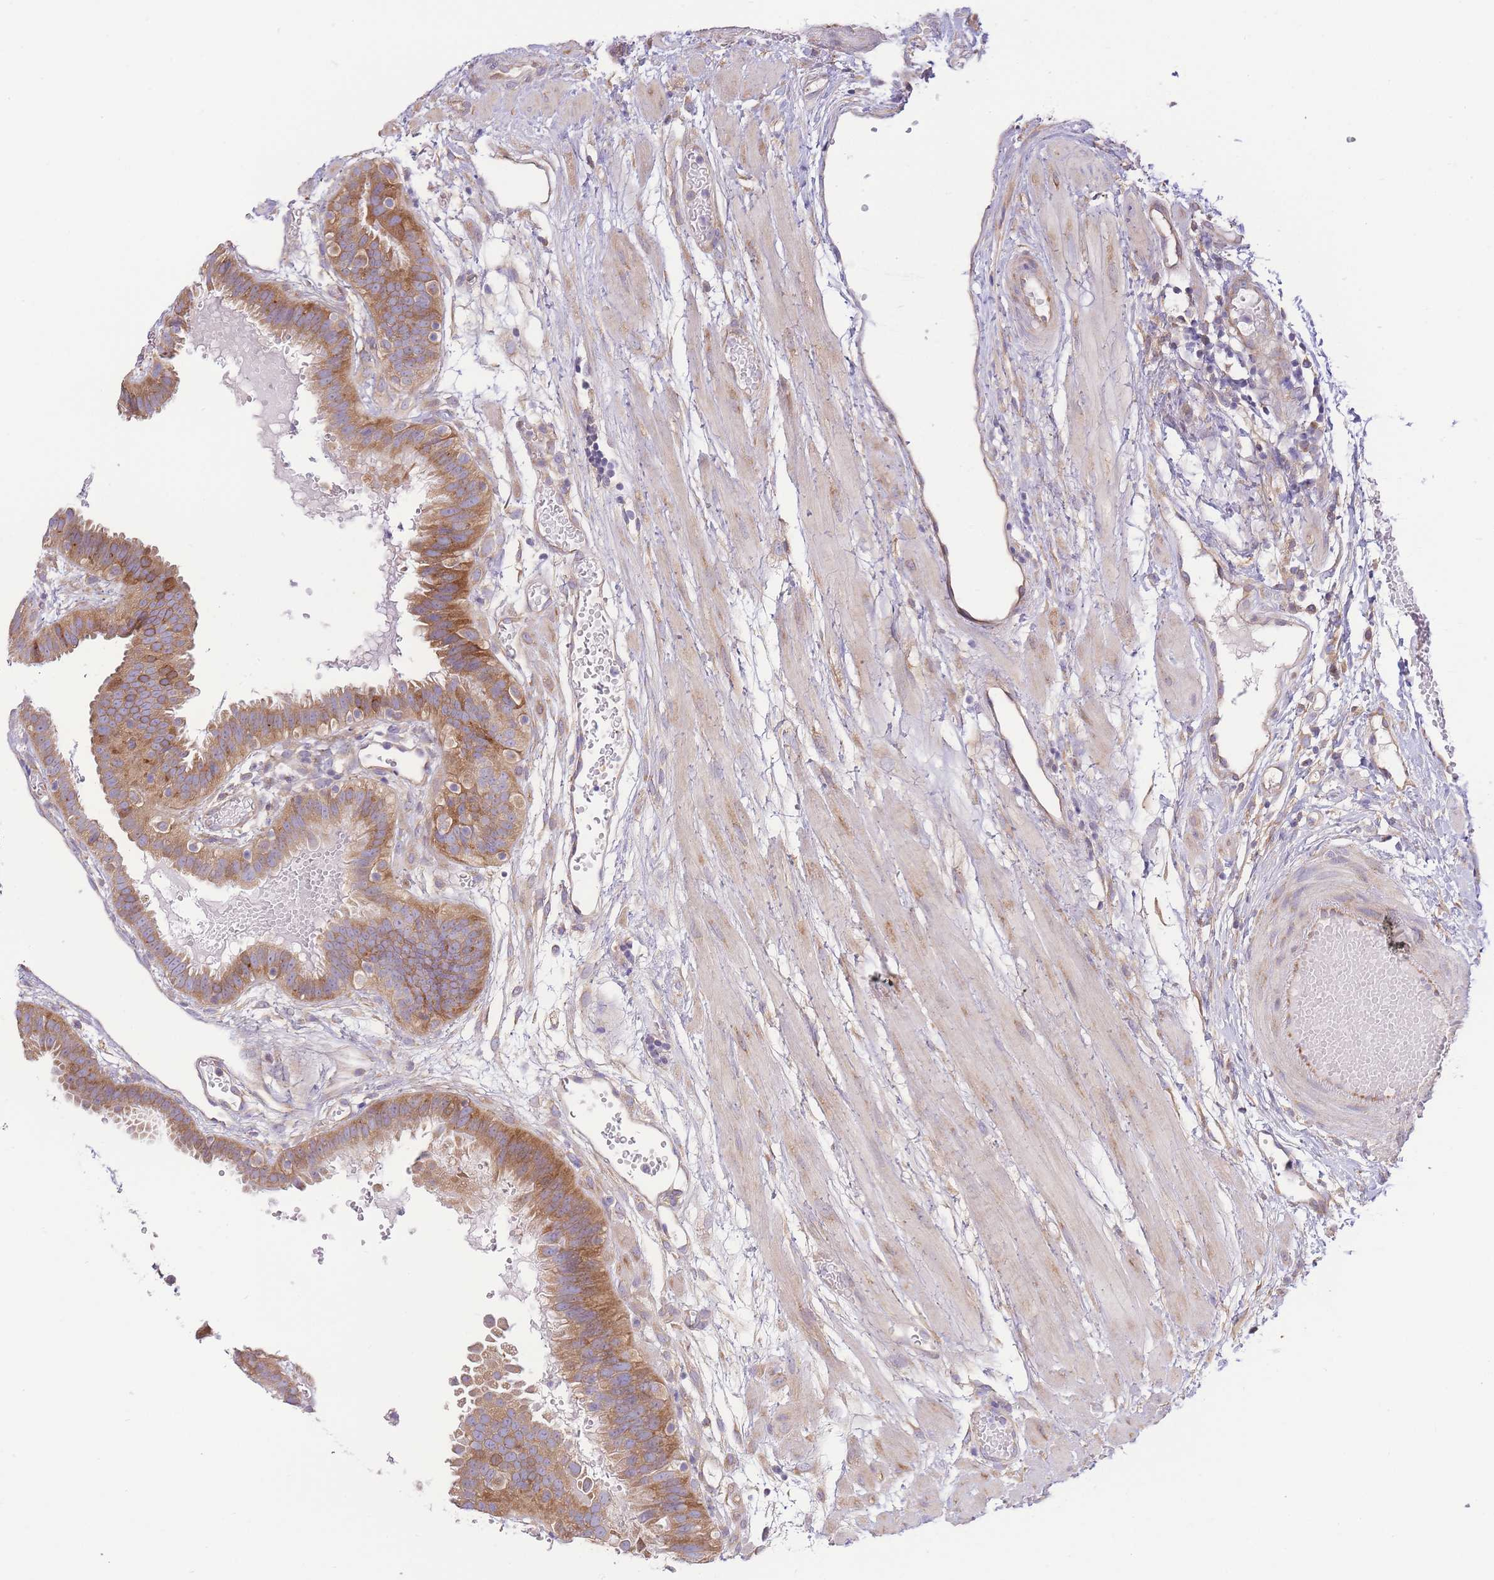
{"staining": {"intensity": "moderate", "quantity": ">75%", "location": "cytoplasmic/membranous"}, "tissue": "fallopian tube", "cell_type": "Glandular cells", "image_type": "normal", "snomed": [{"axis": "morphology", "description": "Normal tissue, NOS"}, {"axis": "topography", "description": "Fallopian tube"}], "caption": "DAB (3,3'-diaminobenzidine) immunohistochemical staining of benign human fallopian tube reveals moderate cytoplasmic/membranous protein staining in about >75% of glandular cells. (DAB (3,3'-diaminobenzidine) = brown stain, brightfield microscopy at high magnification).", "gene": "BEX1", "patient": {"sex": "female", "age": 37}}